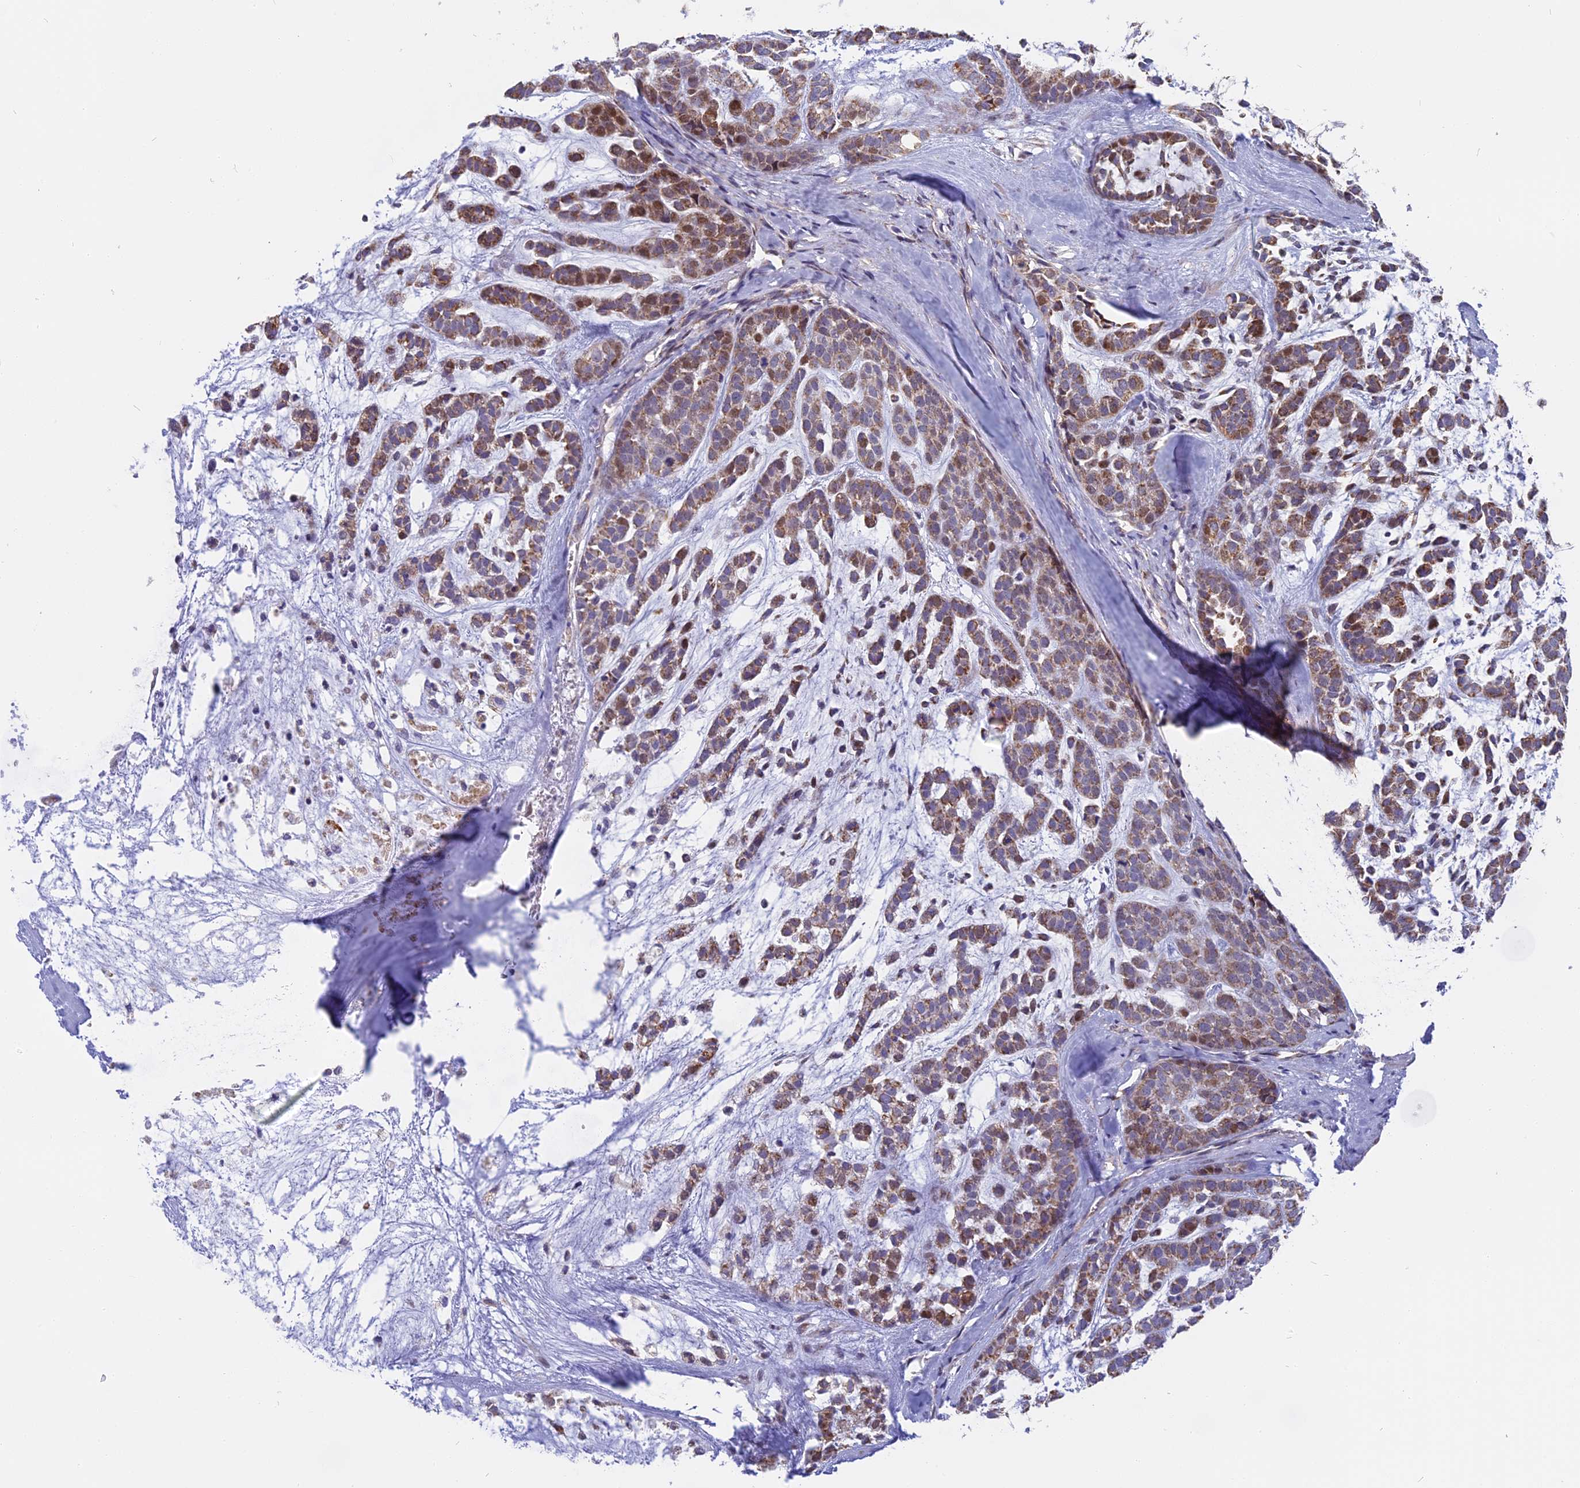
{"staining": {"intensity": "moderate", "quantity": ">75%", "location": "cytoplasmic/membranous"}, "tissue": "head and neck cancer", "cell_type": "Tumor cells", "image_type": "cancer", "snomed": [{"axis": "morphology", "description": "Adenocarcinoma, NOS"}, {"axis": "morphology", "description": "Adenoma, NOS"}, {"axis": "topography", "description": "Head-Neck"}], "caption": "A brown stain labels moderate cytoplasmic/membranous staining of a protein in head and neck adenoma tumor cells.", "gene": "DTWD1", "patient": {"sex": "female", "age": 55}}